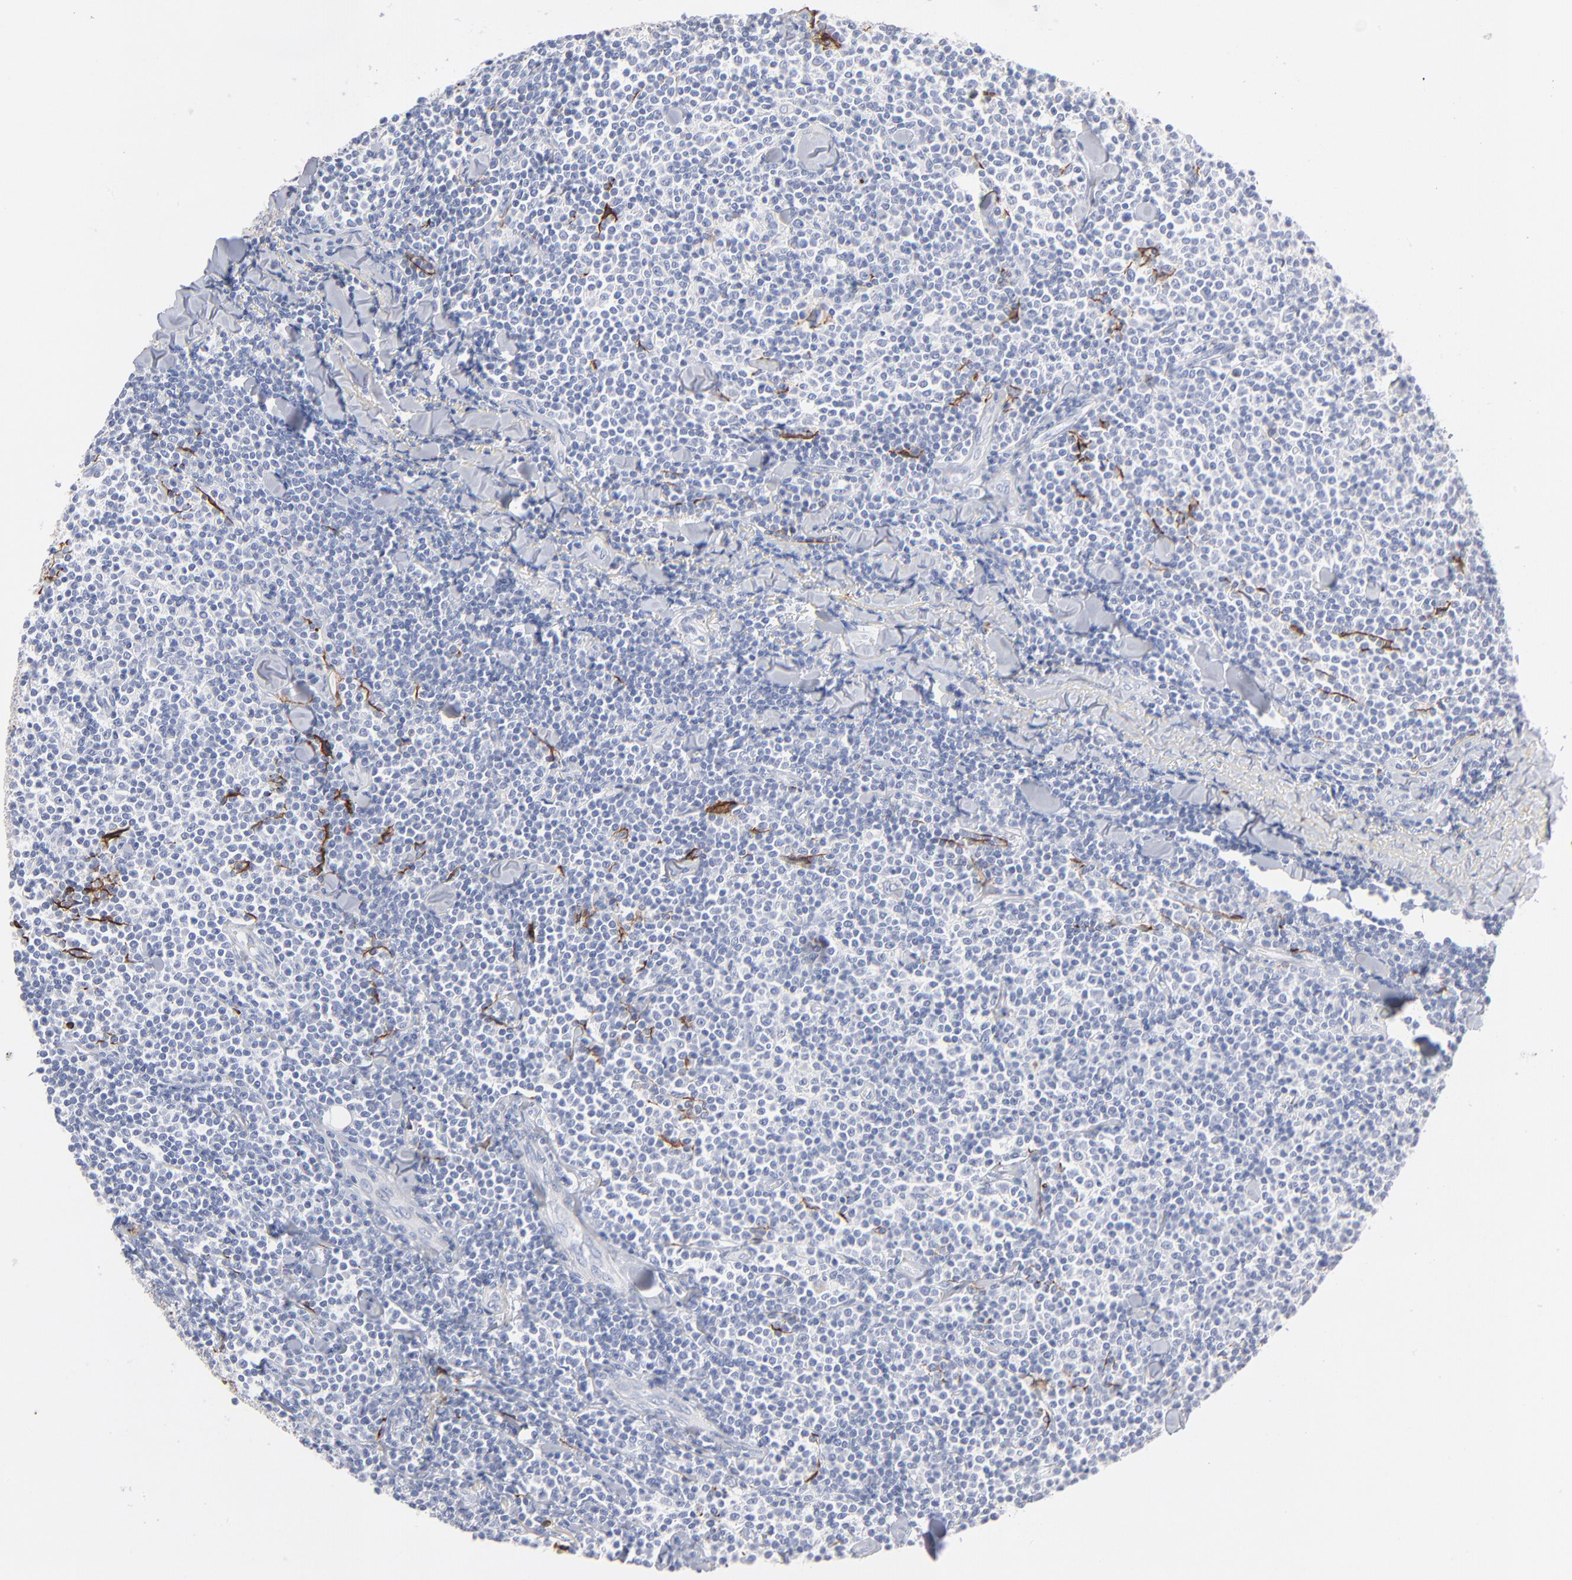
{"staining": {"intensity": "negative", "quantity": "none", "location": "none"}, "tissue": "lymphoma", "cell_type": "Tumor cells", "image_type": "cancer", "snomed": [{"axis": "morphology", "description": "Malignant lymphoma, non-Hodgkin's type, Low grade"}, {"axis": "topography", "description": "Soft tissue"}], "caption": "DAB (3,3'-diaminobenzidine) immunohistochemical staining of malignant lymphoma, non-Hodgkin's type (low-grade) displays no significant expression in tumor cells.", "gene": "APOH", "patient": {"sex": "male", "age": 92}}